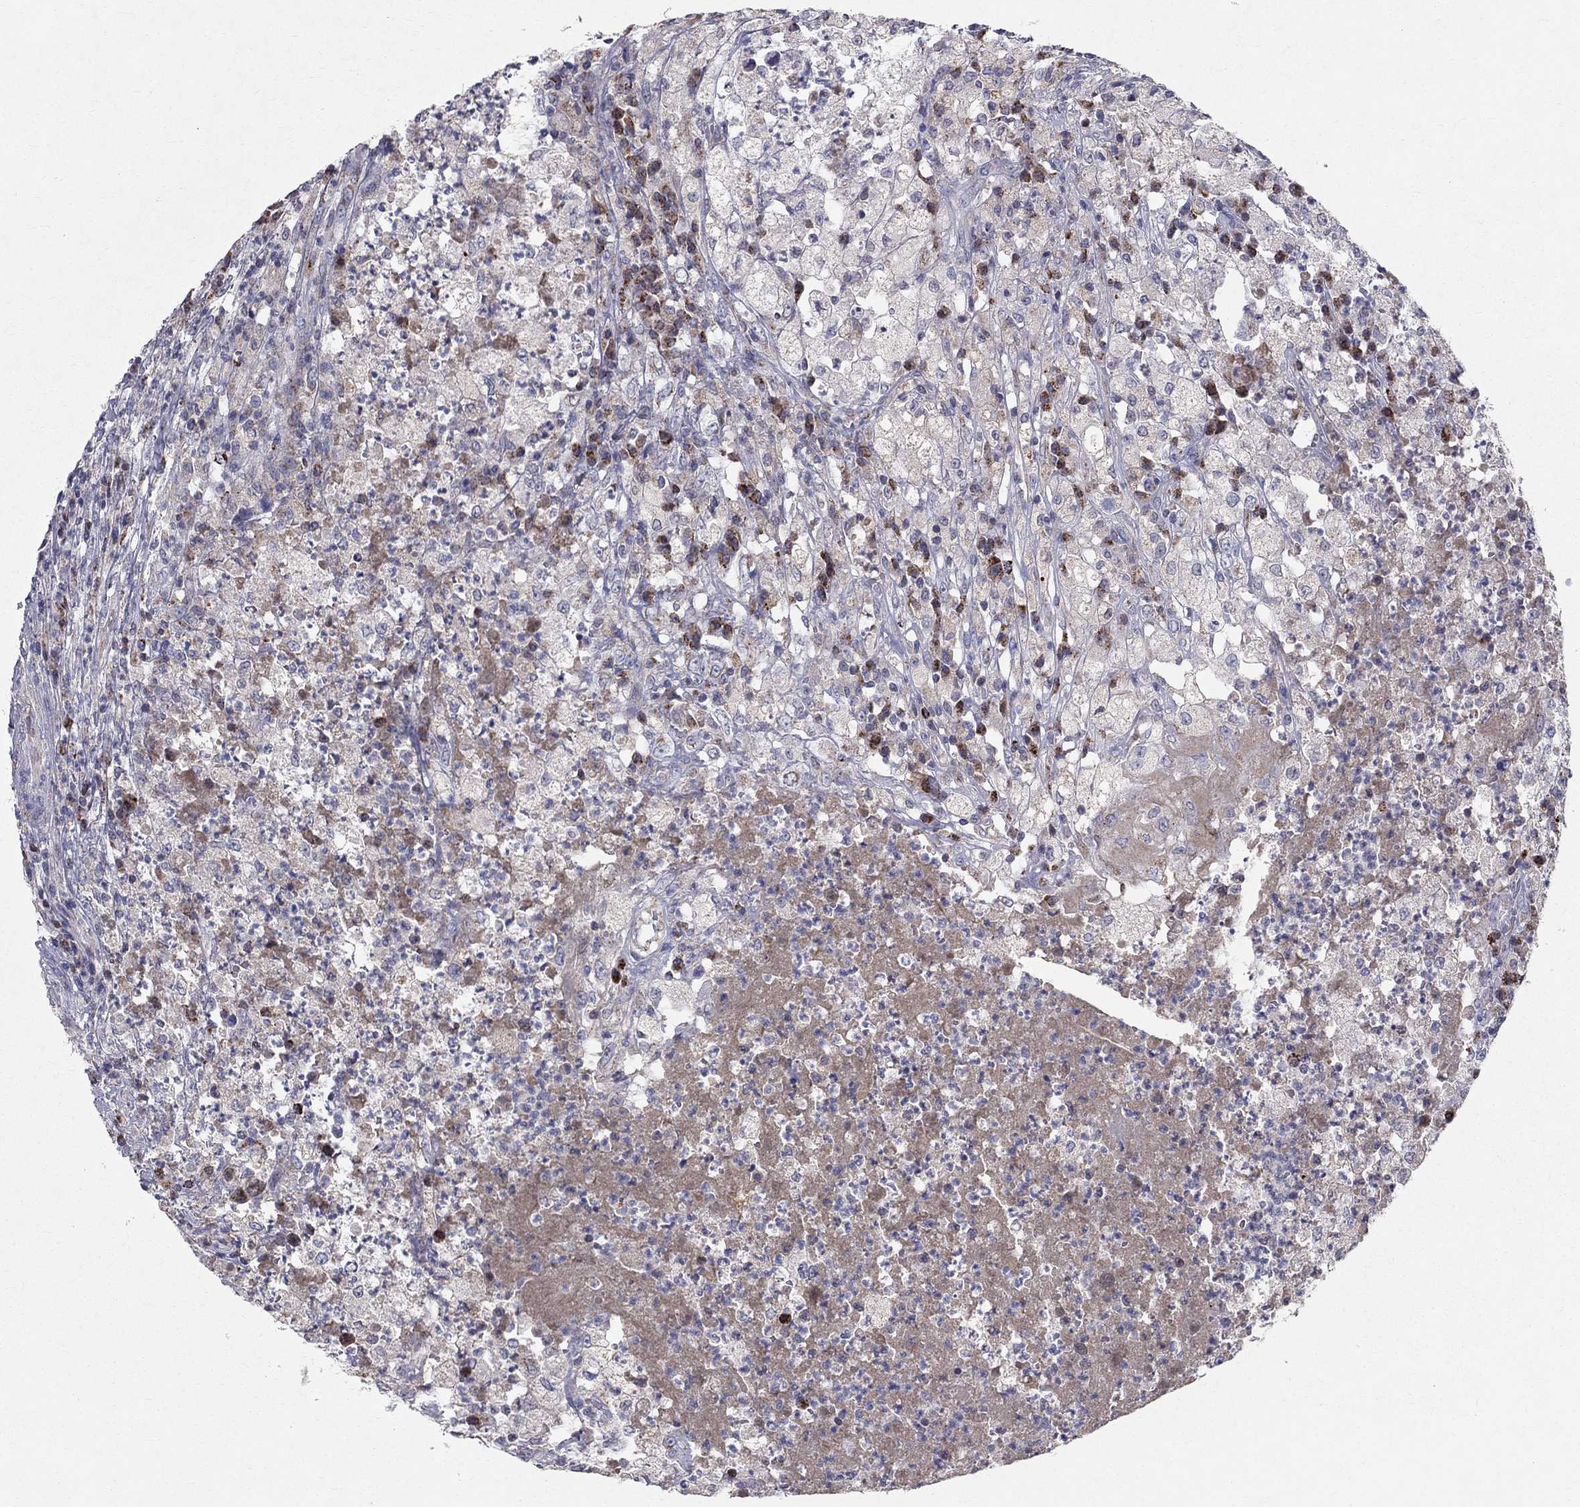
{"staining": {"intensity": "negative", "quantity": "none", "location": "none"}, "tissue": "testis cancer", "cell_type": "Tumor cells", "image_type": "cancer", "snomed": [{"axis": "morphology", "description": "Necrosis, NOS"}, {"axis": "morphology", "description": "Carcinoma, Embryonal, NOS"}, {"axis": "topography", "description": "Testis"}], "caption": "This is an immunohistochemistry image of human embryonal carcinoma (testis). There is no expression in tumor cells.", "gene": "SLC4A10", "patient": {"sex": "male", "age": 19}}